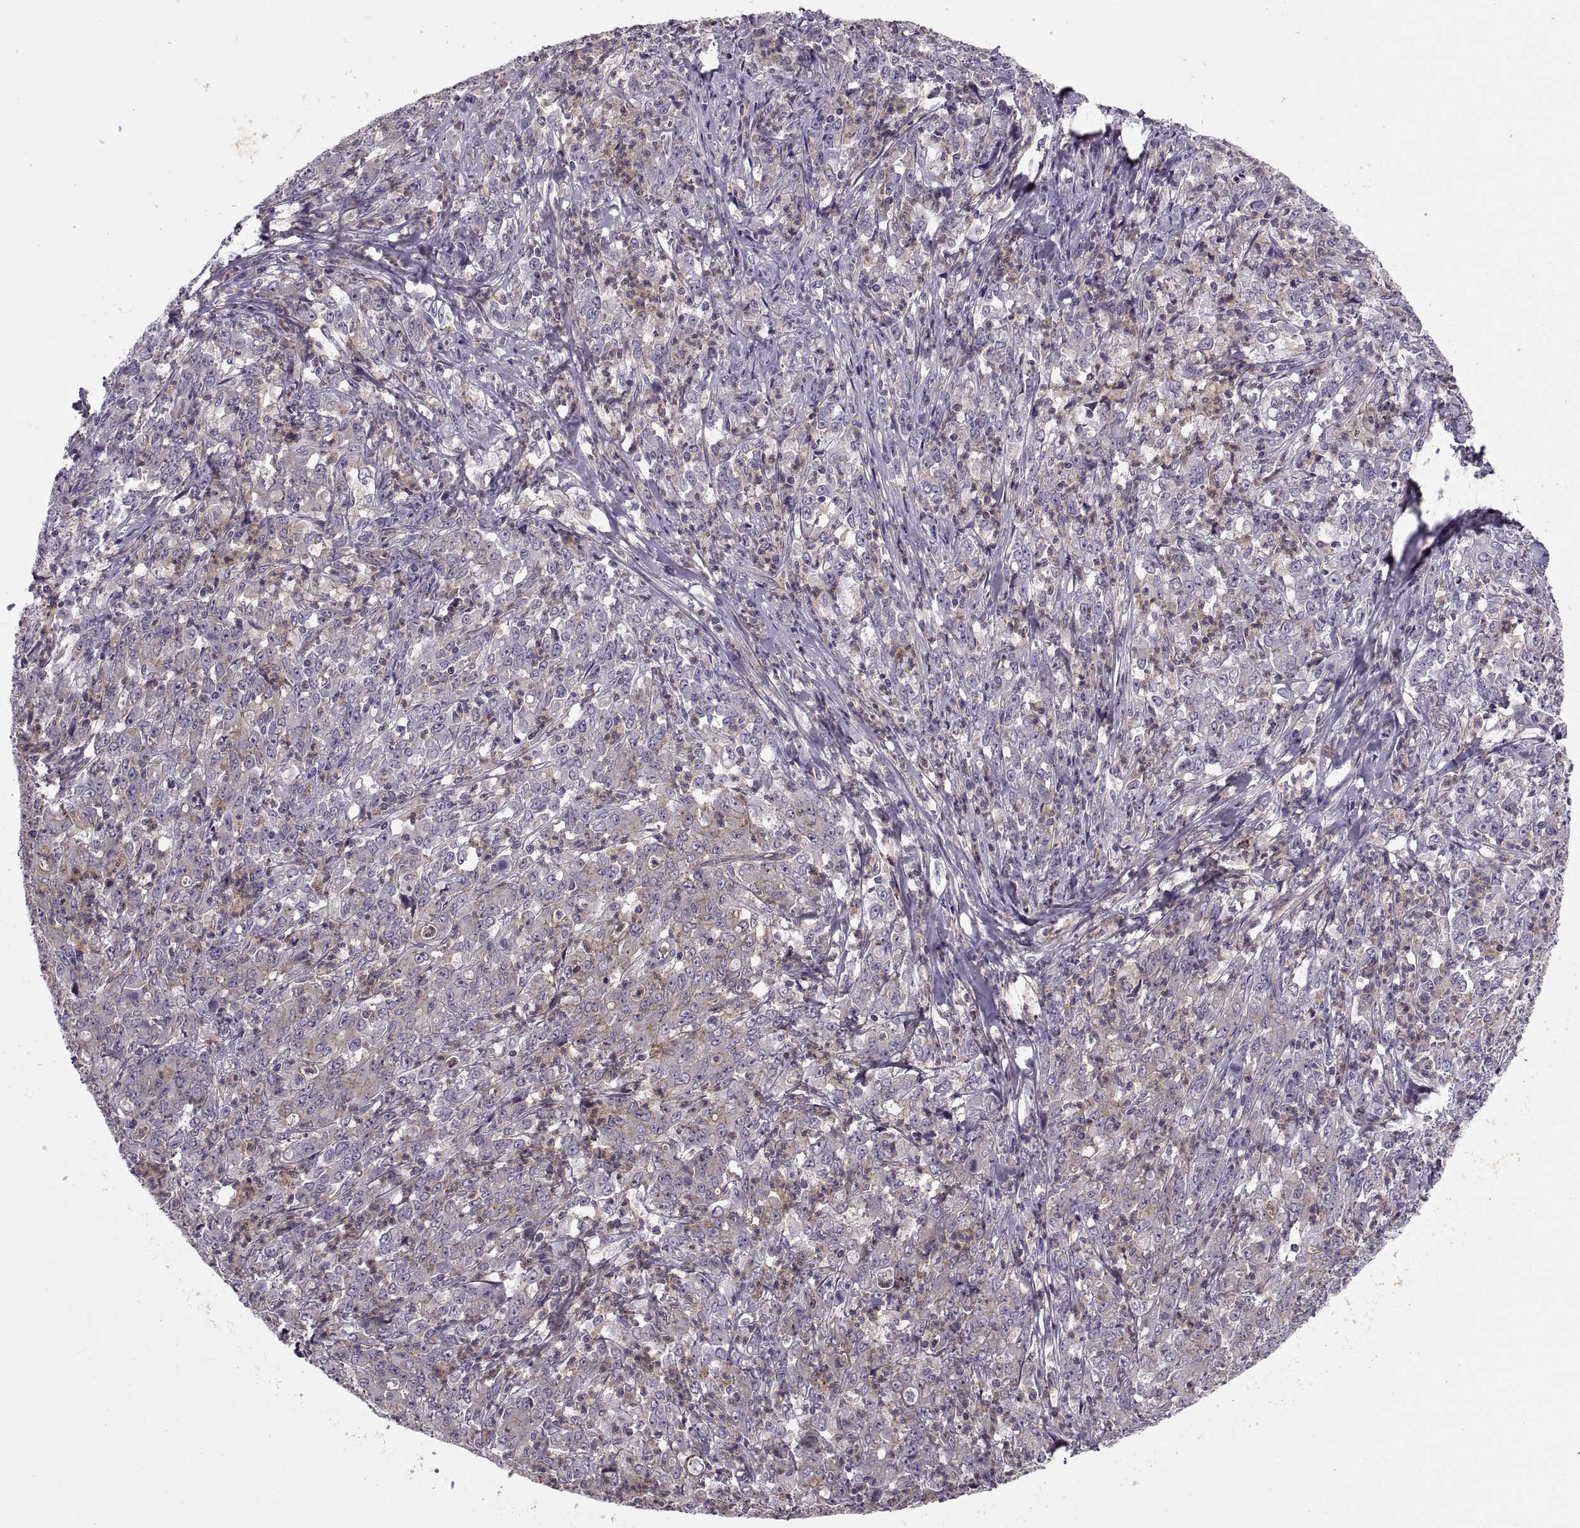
{"staining": {"intensity": "negative", "quantity": "none", "location": "none"}, "tissue": "stomach cancer", "cell_type": "Tumor cells", "image_type": "cancer", "snomed": [{"axis": "morphology", "description": "Adenocarcinoma, NOS"}, {"axis": "topography", "description": "Stomach, lower"}], "caption": "High power microscopy image of an immunohistochemistry micrograph of stomach cancer (adenocarcinoma), revealing no significant staining in tumor cells. (DAB IHC visualized using brightfield microscopy, high magnification).", "gene": "RALB", "patient": {"sex": "female", "age": 71}}